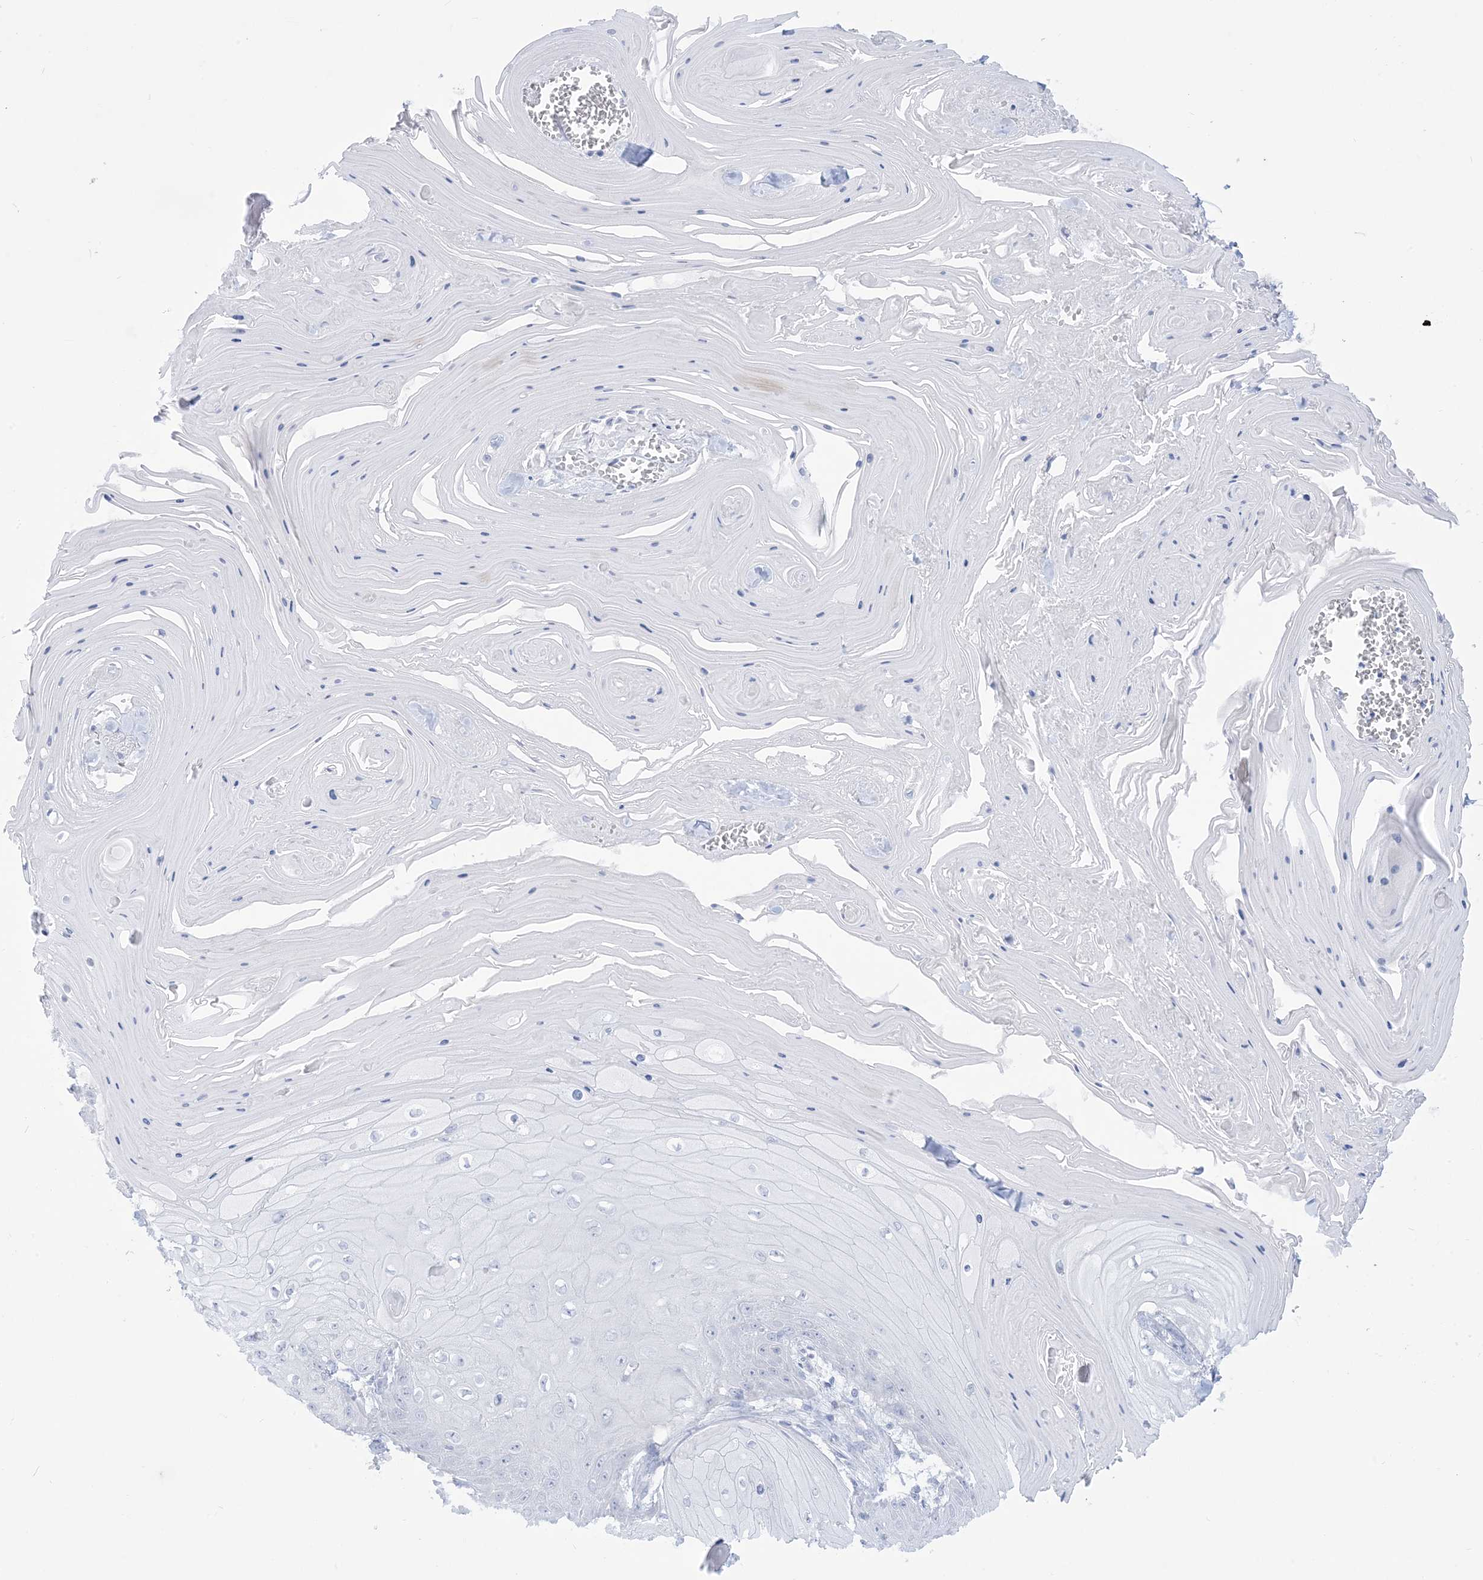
{"staining": {"intensity": "negative", "quantity": "none", "location": "none"}, "tissue": "skin cancer", "cell_type": "Tumor cells", "image_type": "cancer", "snomed": [{"axis": "morphology", "description": "Squamous cell carcinoma, NOS"}, {"axis": "topography", "description": "Skin"}], "caption": "This is an immunohistochemistry (IHC) micrograph of human skin cancer (squamous cell carcinoma). There is no staining in tumor cells.", "gene": "MARS2", "patient": {"sex": "male", "age": 74}}